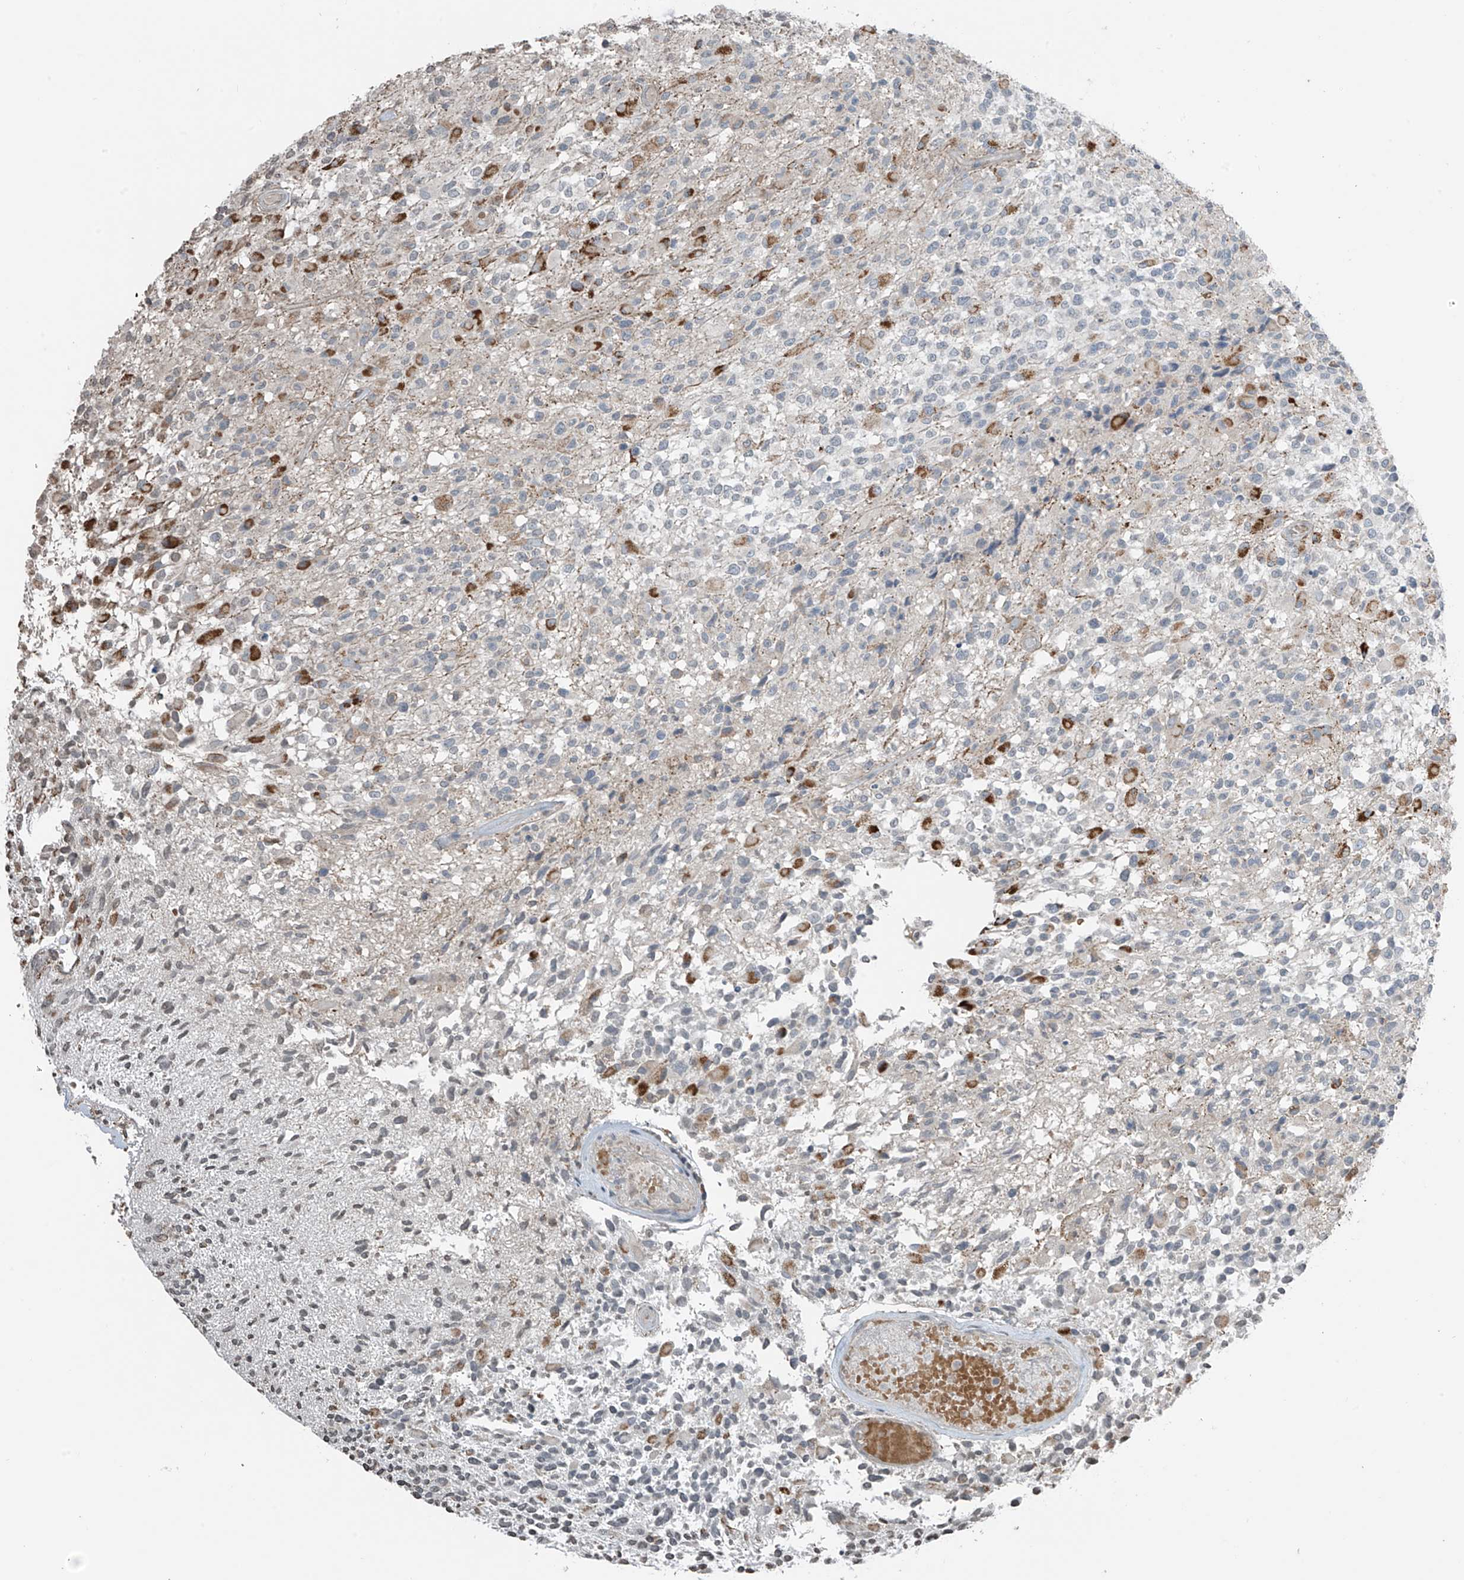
{"staining": {"intensity": "negative", "quantity": "none", "location": "none"}, "tissue": "glioma", "cell_type": "Tumor cells", "image_type": "cancer", "snomed": [{"axis": "morphology", "description": "Glioma, malignant, High grade"}, {"axis": "morphology", "description": "Glioblastoma, NOS"}, {"axis": "topography", "description": "Brain"}], "caption": "The immunohistochemistry (IHC) histopathology image has no significant positivity in tumor cells of glioma tissue.", "gene": "HOXA11", "patient": {"sex": "male", "age": 60}}